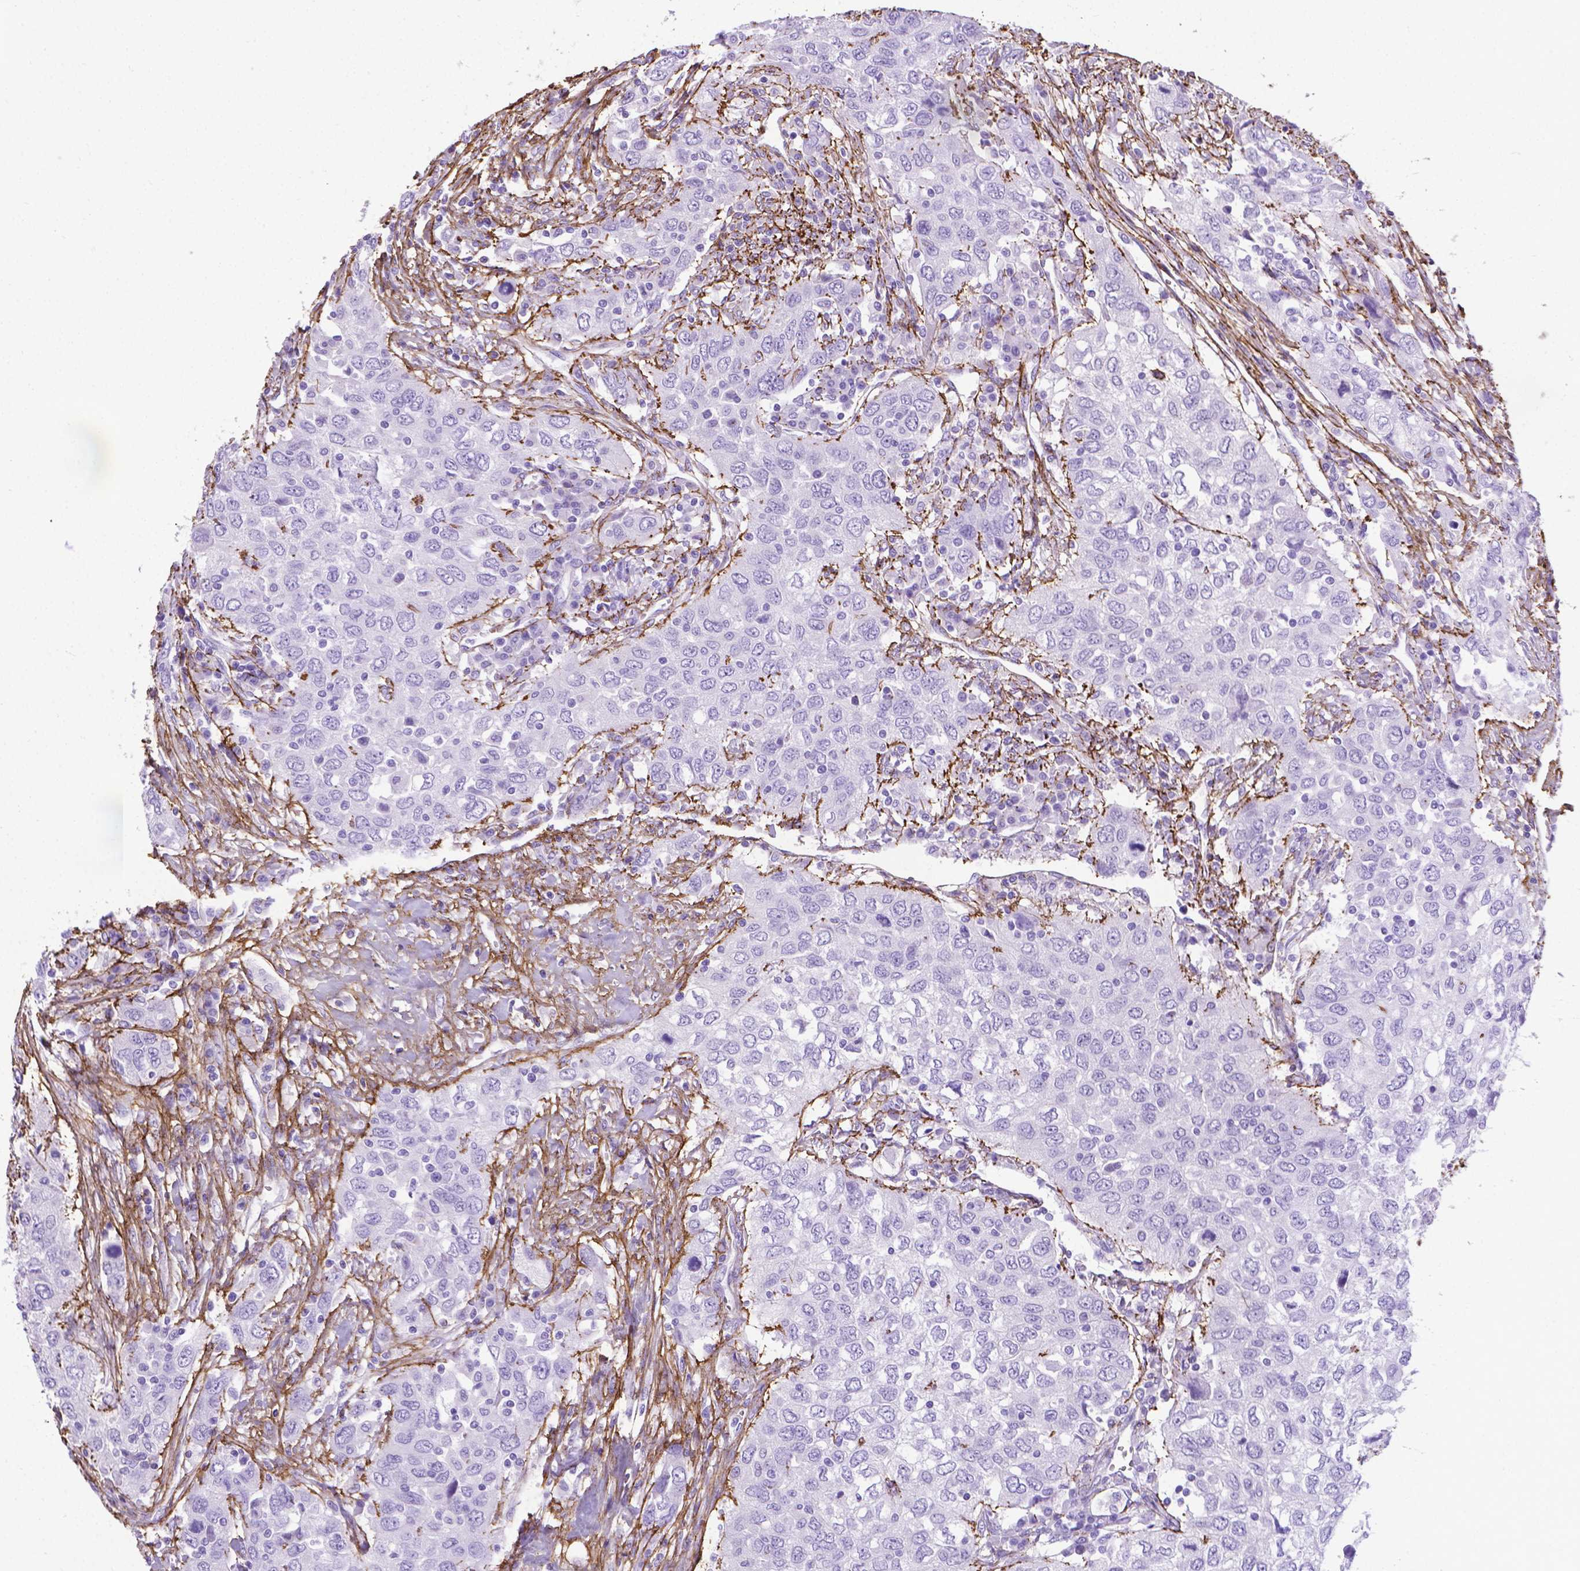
{"staining": {"intensity": "negative", "quantity": "none", "location": "none"}, "tissue": "urothelial cancer", "cell_type": "Tumor cells", "image_type": "cancer", "snomed": [{"axis": "morphology", "description": "Urothelial carcinoma, High grade"}, {"axis": "topography", "description": "Urinary bladder"}], "caption": "DAB (3,3'-diaminobenzidine) immunohistochemical staining of human high-grade urothelial carcinoma reveals no significant expression in tumor cells. (Brightfield microscopy of DAB (3,3'-diaminobenzidine) immunohistochemistry (IHC) at high magnification).", "gene": "MFAP2", "patient": {"sex": "male", "age": 76}}